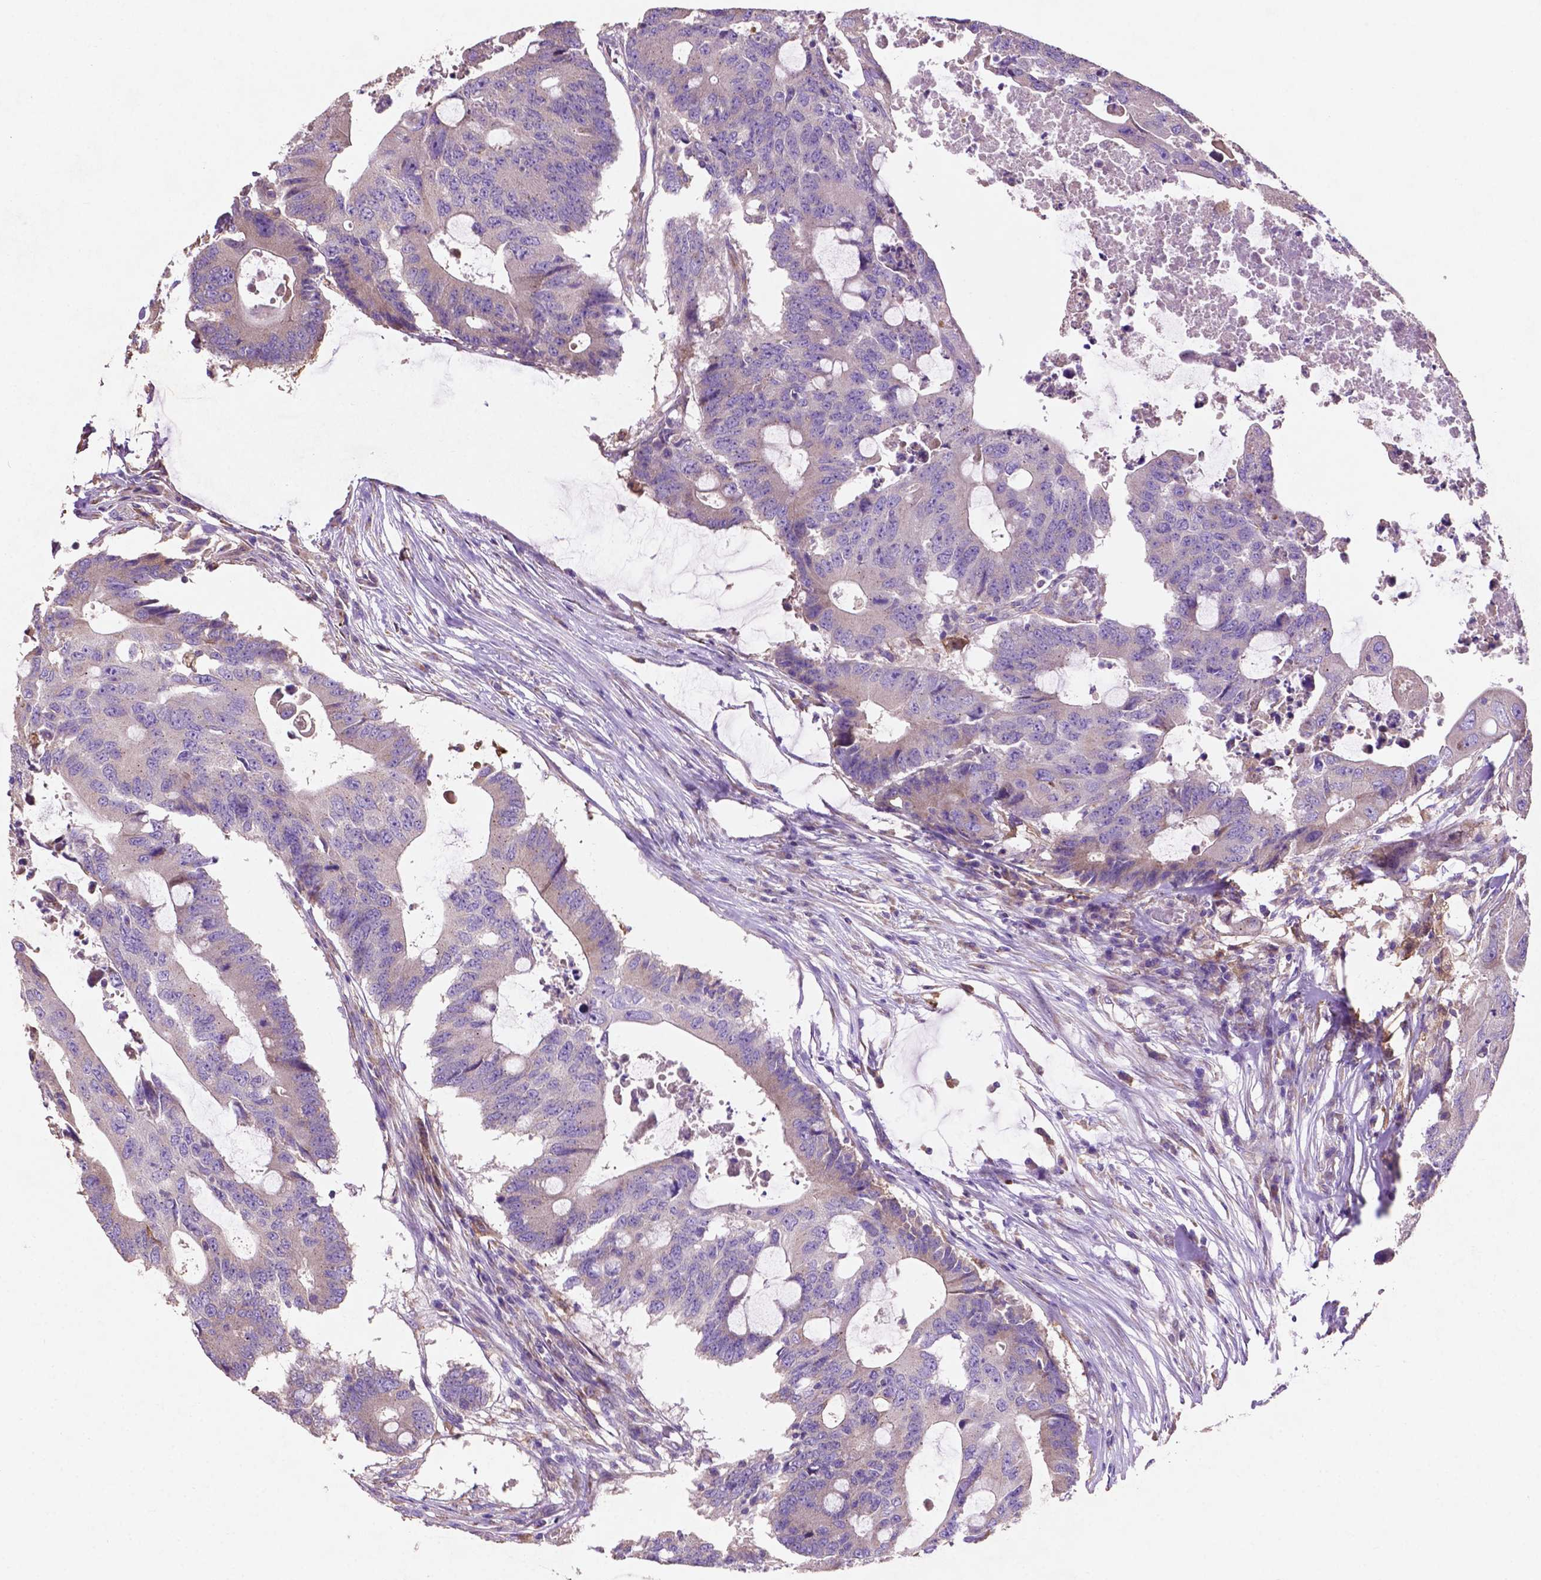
{"staining": {"intensity": "negative", "quantity": "none", "location": "none"}, "tissue": "colorectal cancer", "cell_type": "Tumor cells", "image_type": "cancer", "snomed": [{"axis": "morphology", "description": "Adenocarcinoma, NOS"}, {"axis": "topography", "description": "Colon"}], "caption": "Immunohistochemistry of human colorectal cancer exhibits no expression in tumor cells.", "gene": "MBTPS1", "patient": {"sex": "male", "age": 71}}